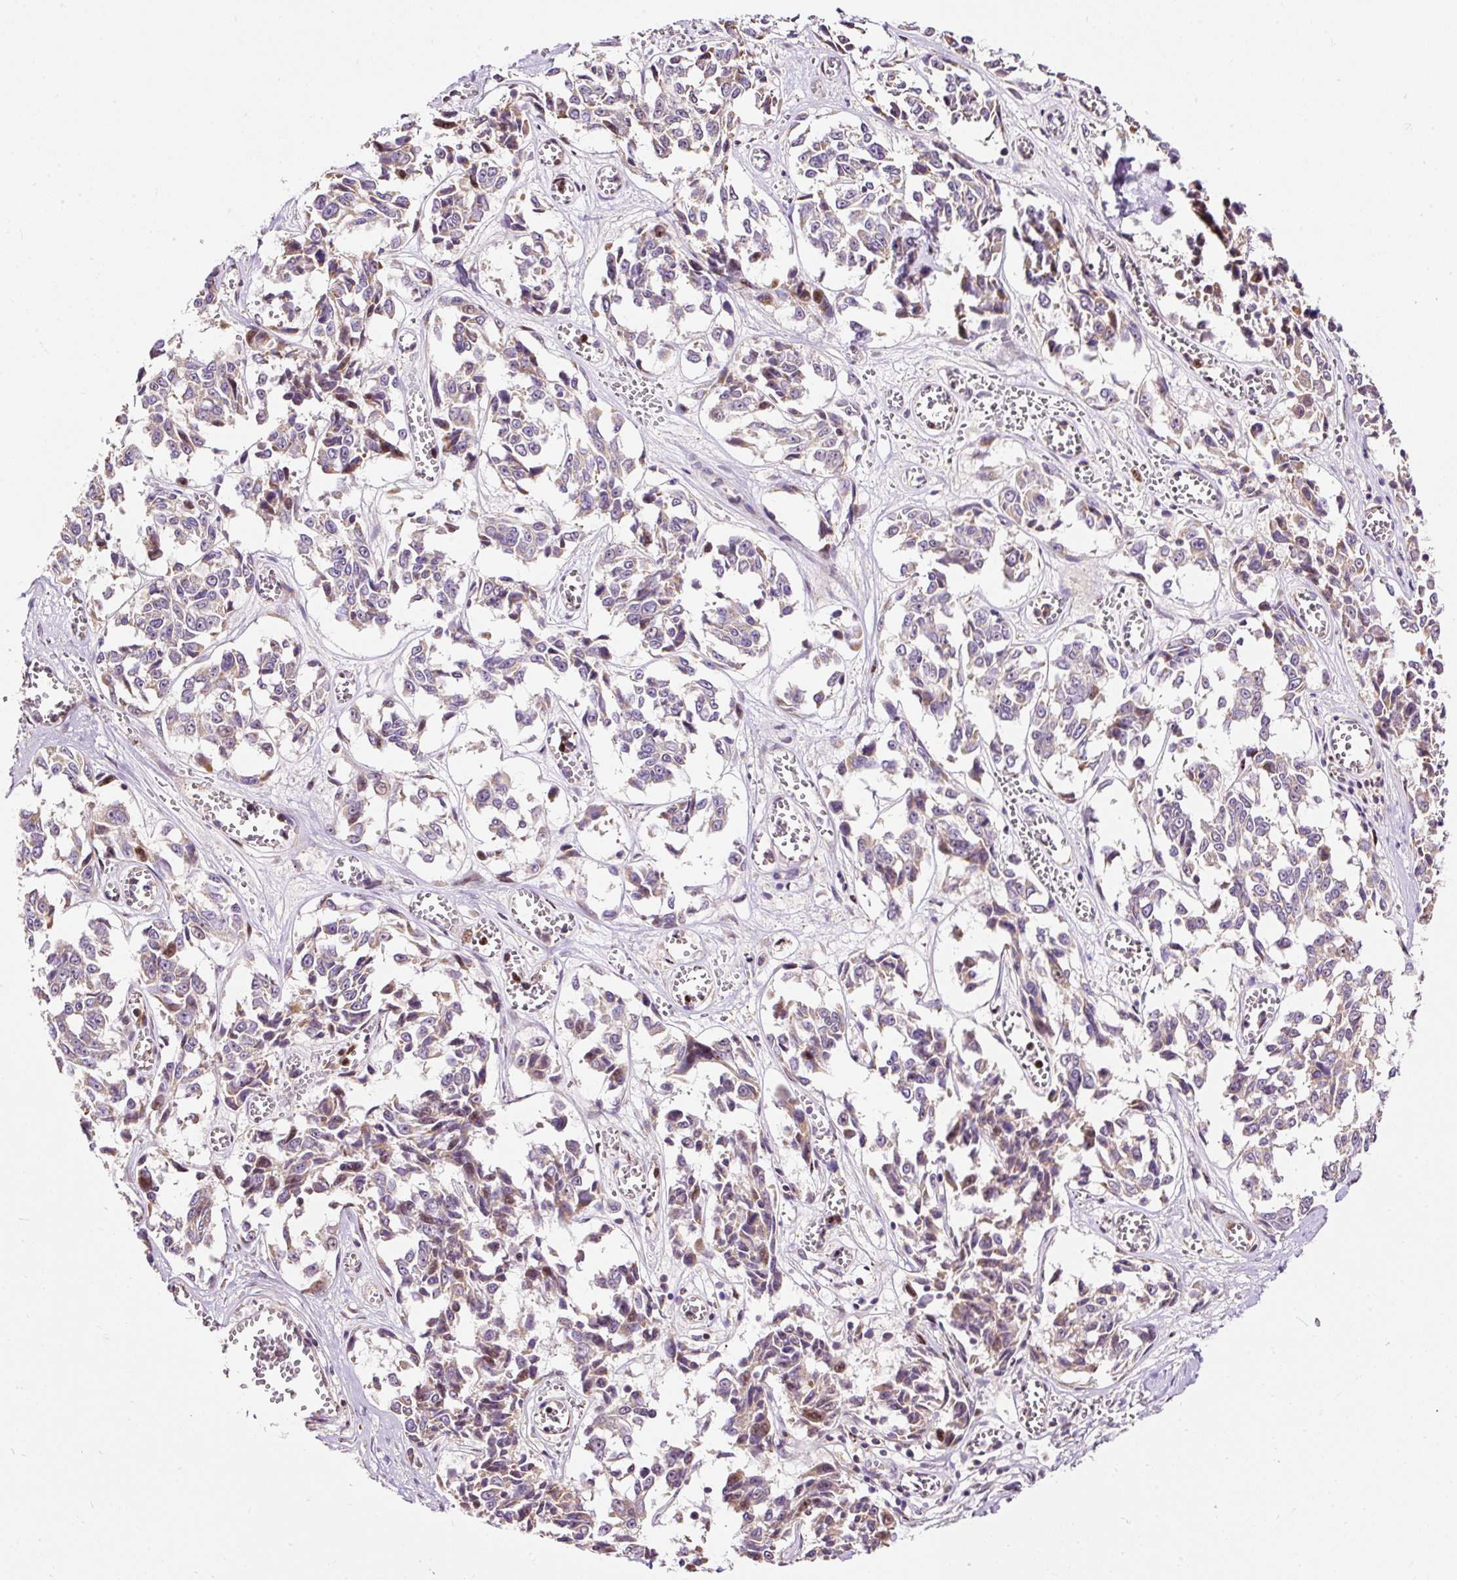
{"staining": {"intensity": "weak", "quantity": "25%-75%", "location": "cytoplasmic/membranous,nuclear"}, "tissue": "melanoma", "cell_type": "Tumor cells", "image_type": "cancer", "snomed": [{"axis": "morphology", "description": "Malignant melanoma, NOS"}, {"axis": "topography", "description": "Skin"}], "caption": "Immunohistochemical staining of human melanoma demonstrates weak cytoplasmic/membranous and nuclear protein staining in approximately 25%-75% of tumor cells.", "gene": "BOLA3", "patient": {"sex": "female", "age": 64}}